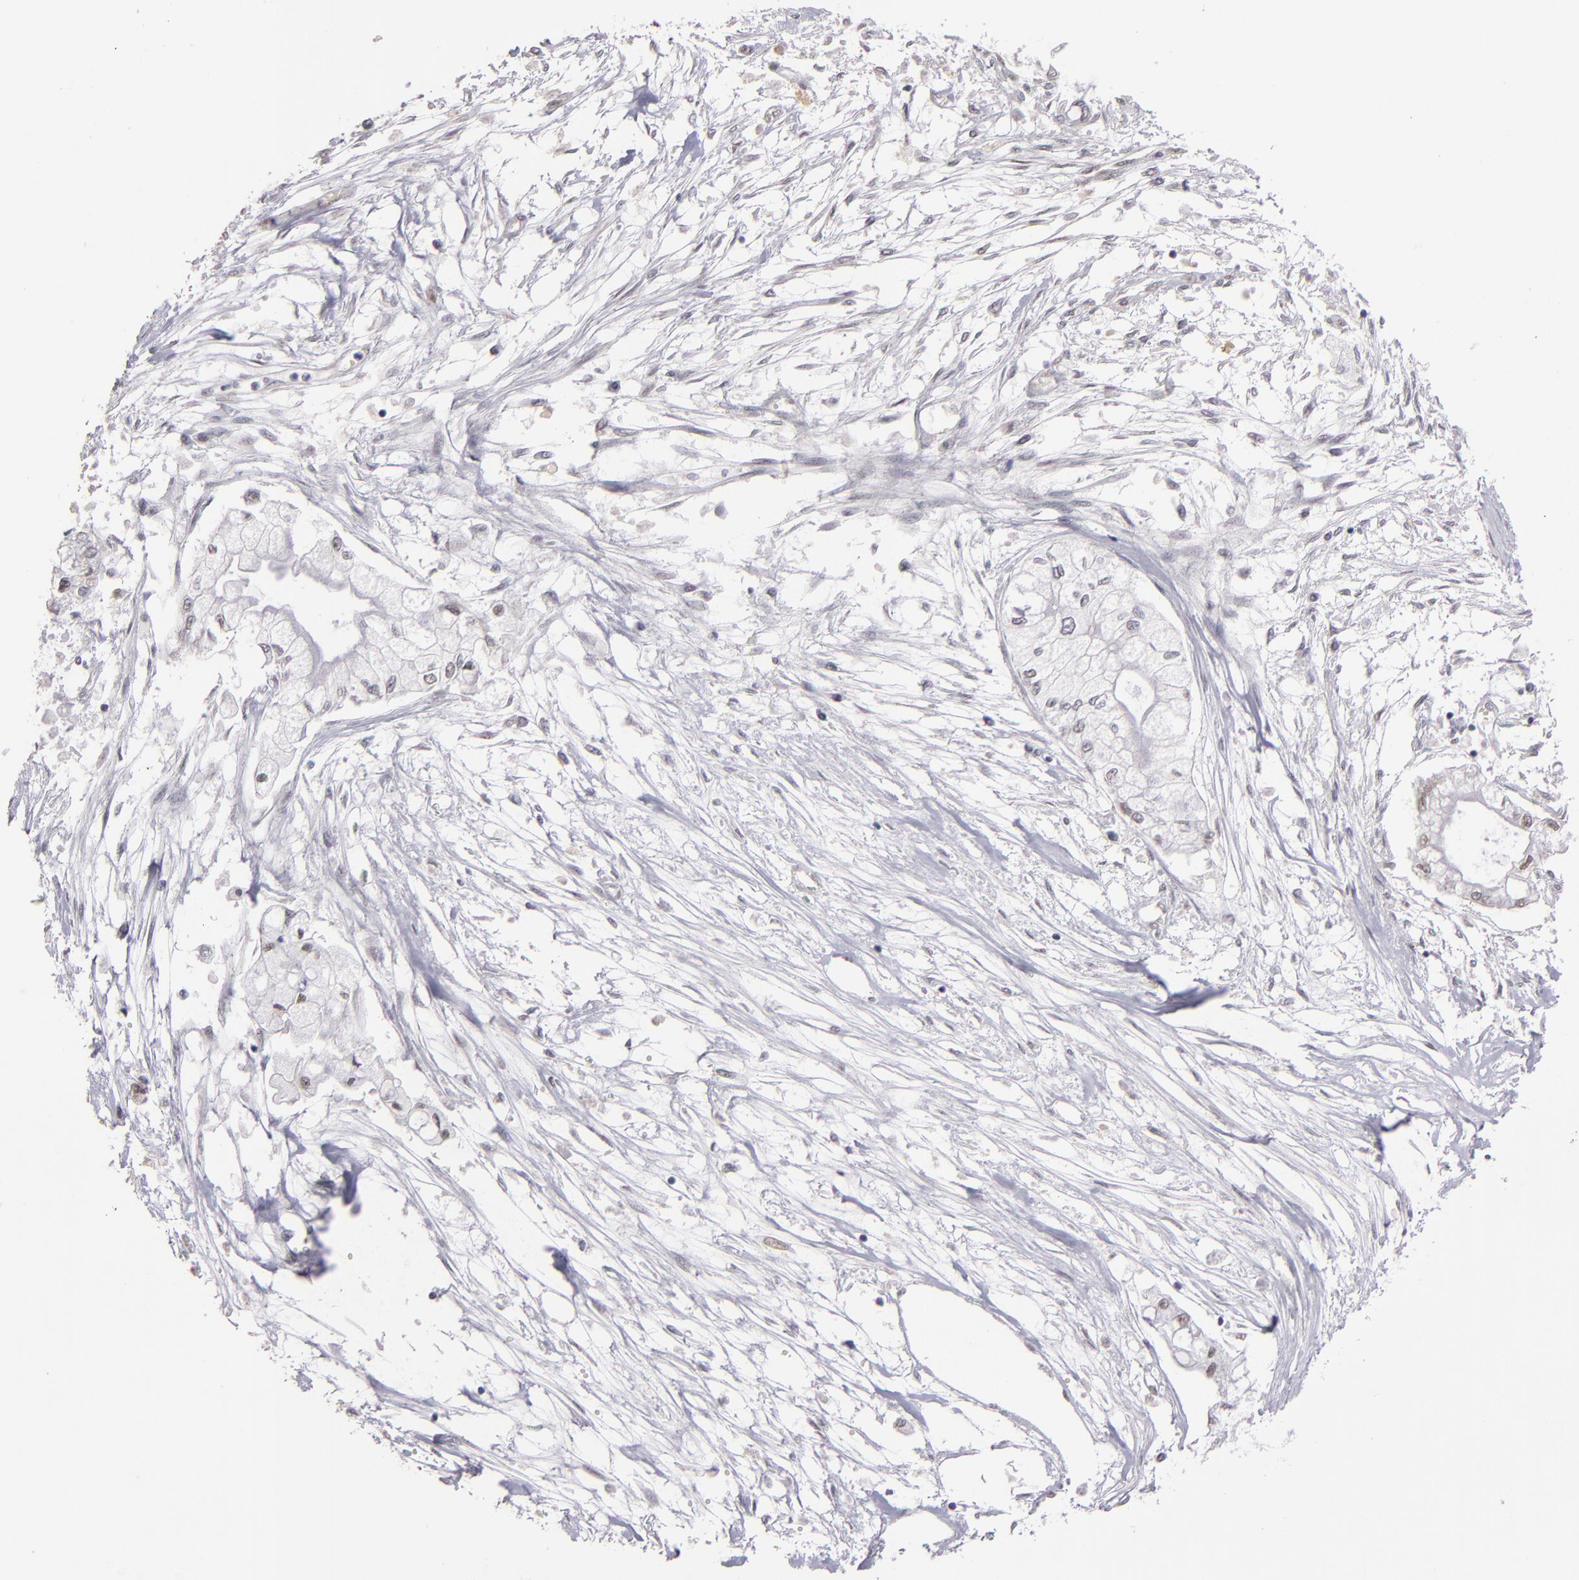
{"staining": {"intensity": "weak", "quantity": ">75%", "location": "nuclear"}, "tissue": "pancreatic cancer", "cell_type": "Tumor cells", "image_type": "cancer", "snomed": [{"axis": "morphology", "description": "Adenocarcinoma, NOS"}, {"axis": "topography", "description": "Pancreas"}], "caption": "Human pancreatic adenocarcinoma stained for a protein (brown) exhibits weak nuclear positive staining in about >75% of tumor cells.", "gene": "OTUB2", "patient": {"sex": "male", "age": 79}}